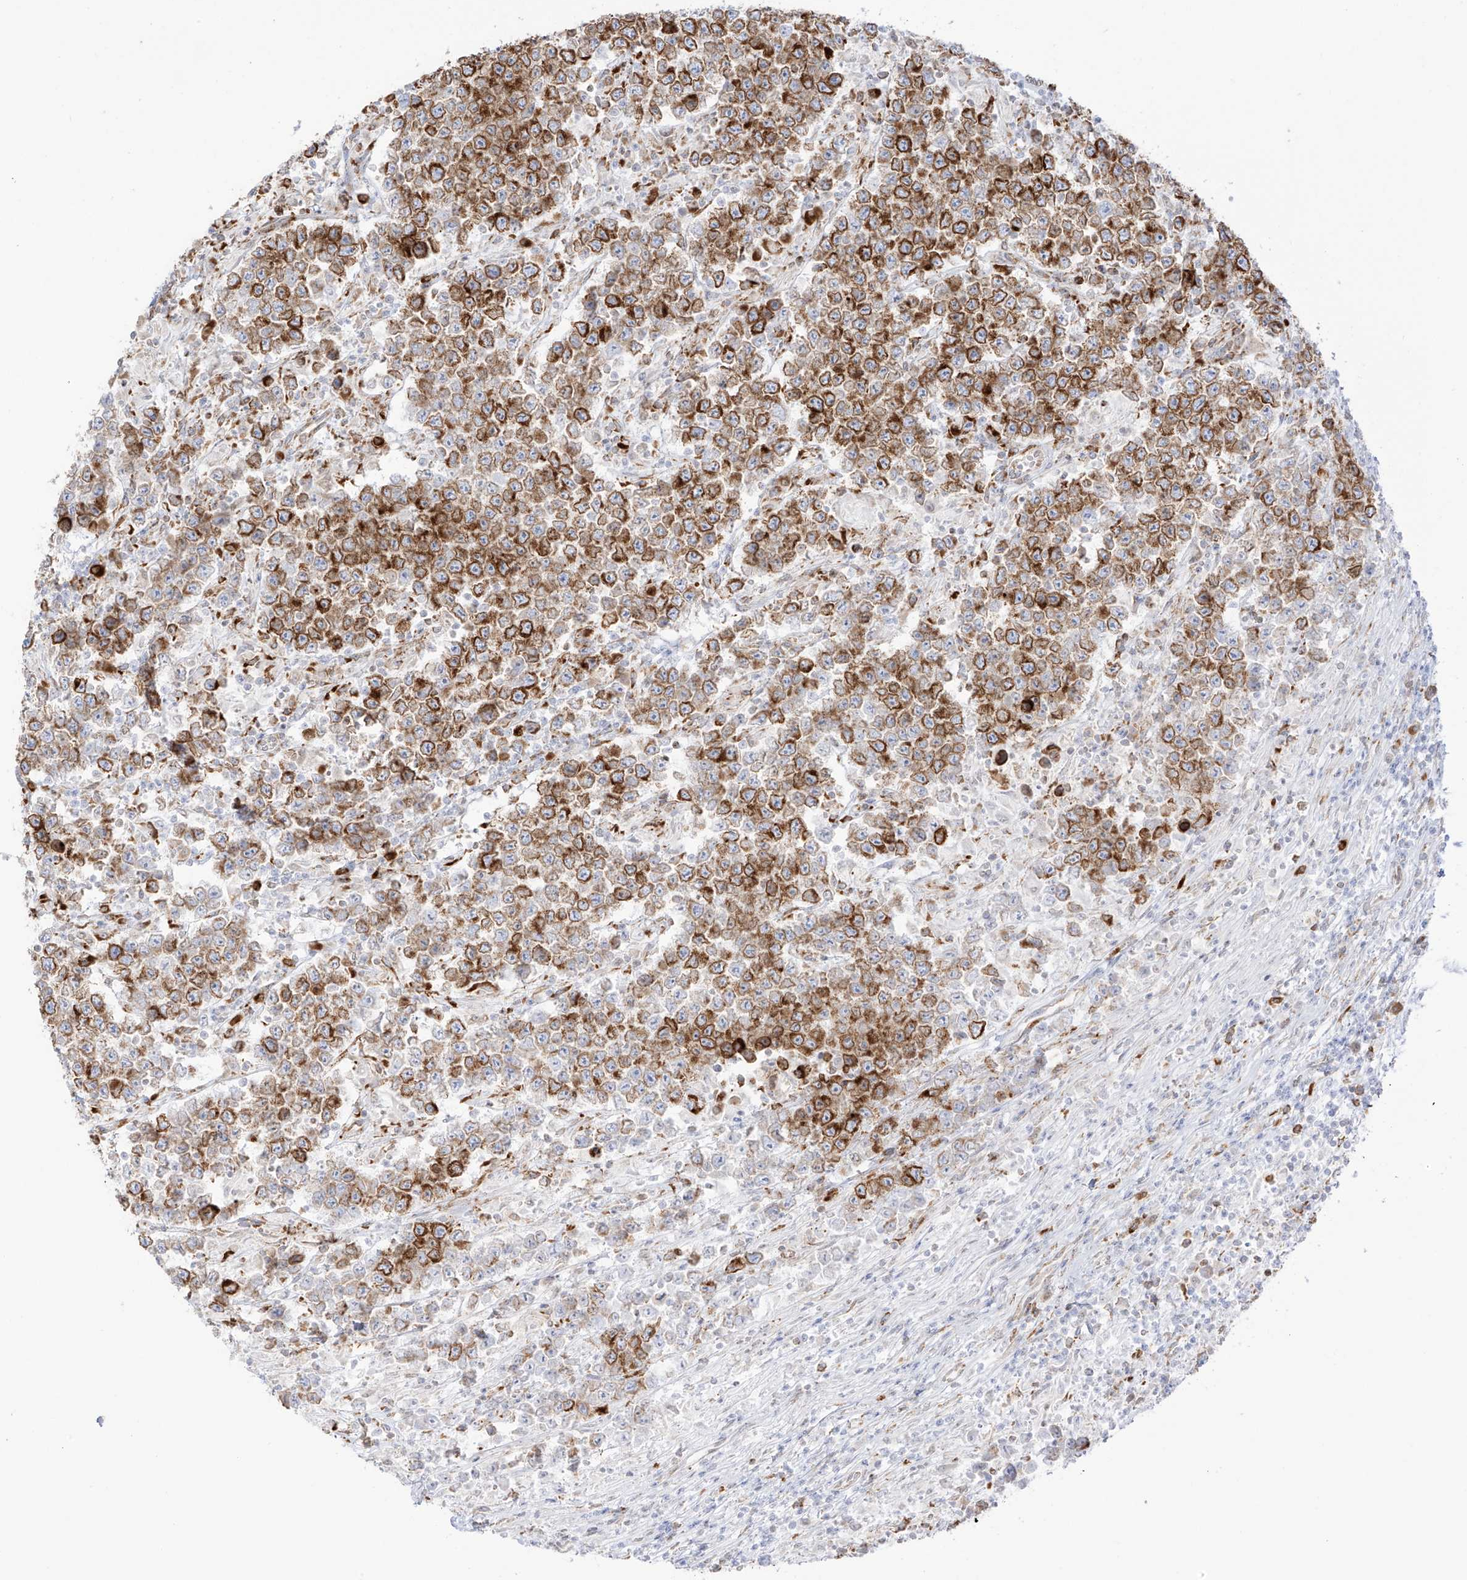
{"staining": {"intensity": "strong", "quantity": ">75%", "location": "cytoplasmic/membranous"}, "tissue": "testis cancer", "cell_type": "Tumor cells", "image_type": "cancer", "snomed": [{"axis": "morphology", "description": "Normal tissue, NOS"}, {"axis": "morphology", "description": "Urothelial carcinoma, High grade"}, {"axis": "morphology", "description": "Seminoma, NOS"}, {"axis": "morphology", "description": "Carcinoma, Embryonal, NOS"}, {"axis": "topography", "description": "Urinary bladder"}, {"axis": "topography", "description": "Testis"}], "caption": "Protein expression analysis of testis embryonal carcinoma displays strong cytoplasmic/membranous positivity in approximately >75% of tumor cells.", "gene": "LRRC59", "patient": {"sex": "male", "age": 41}}